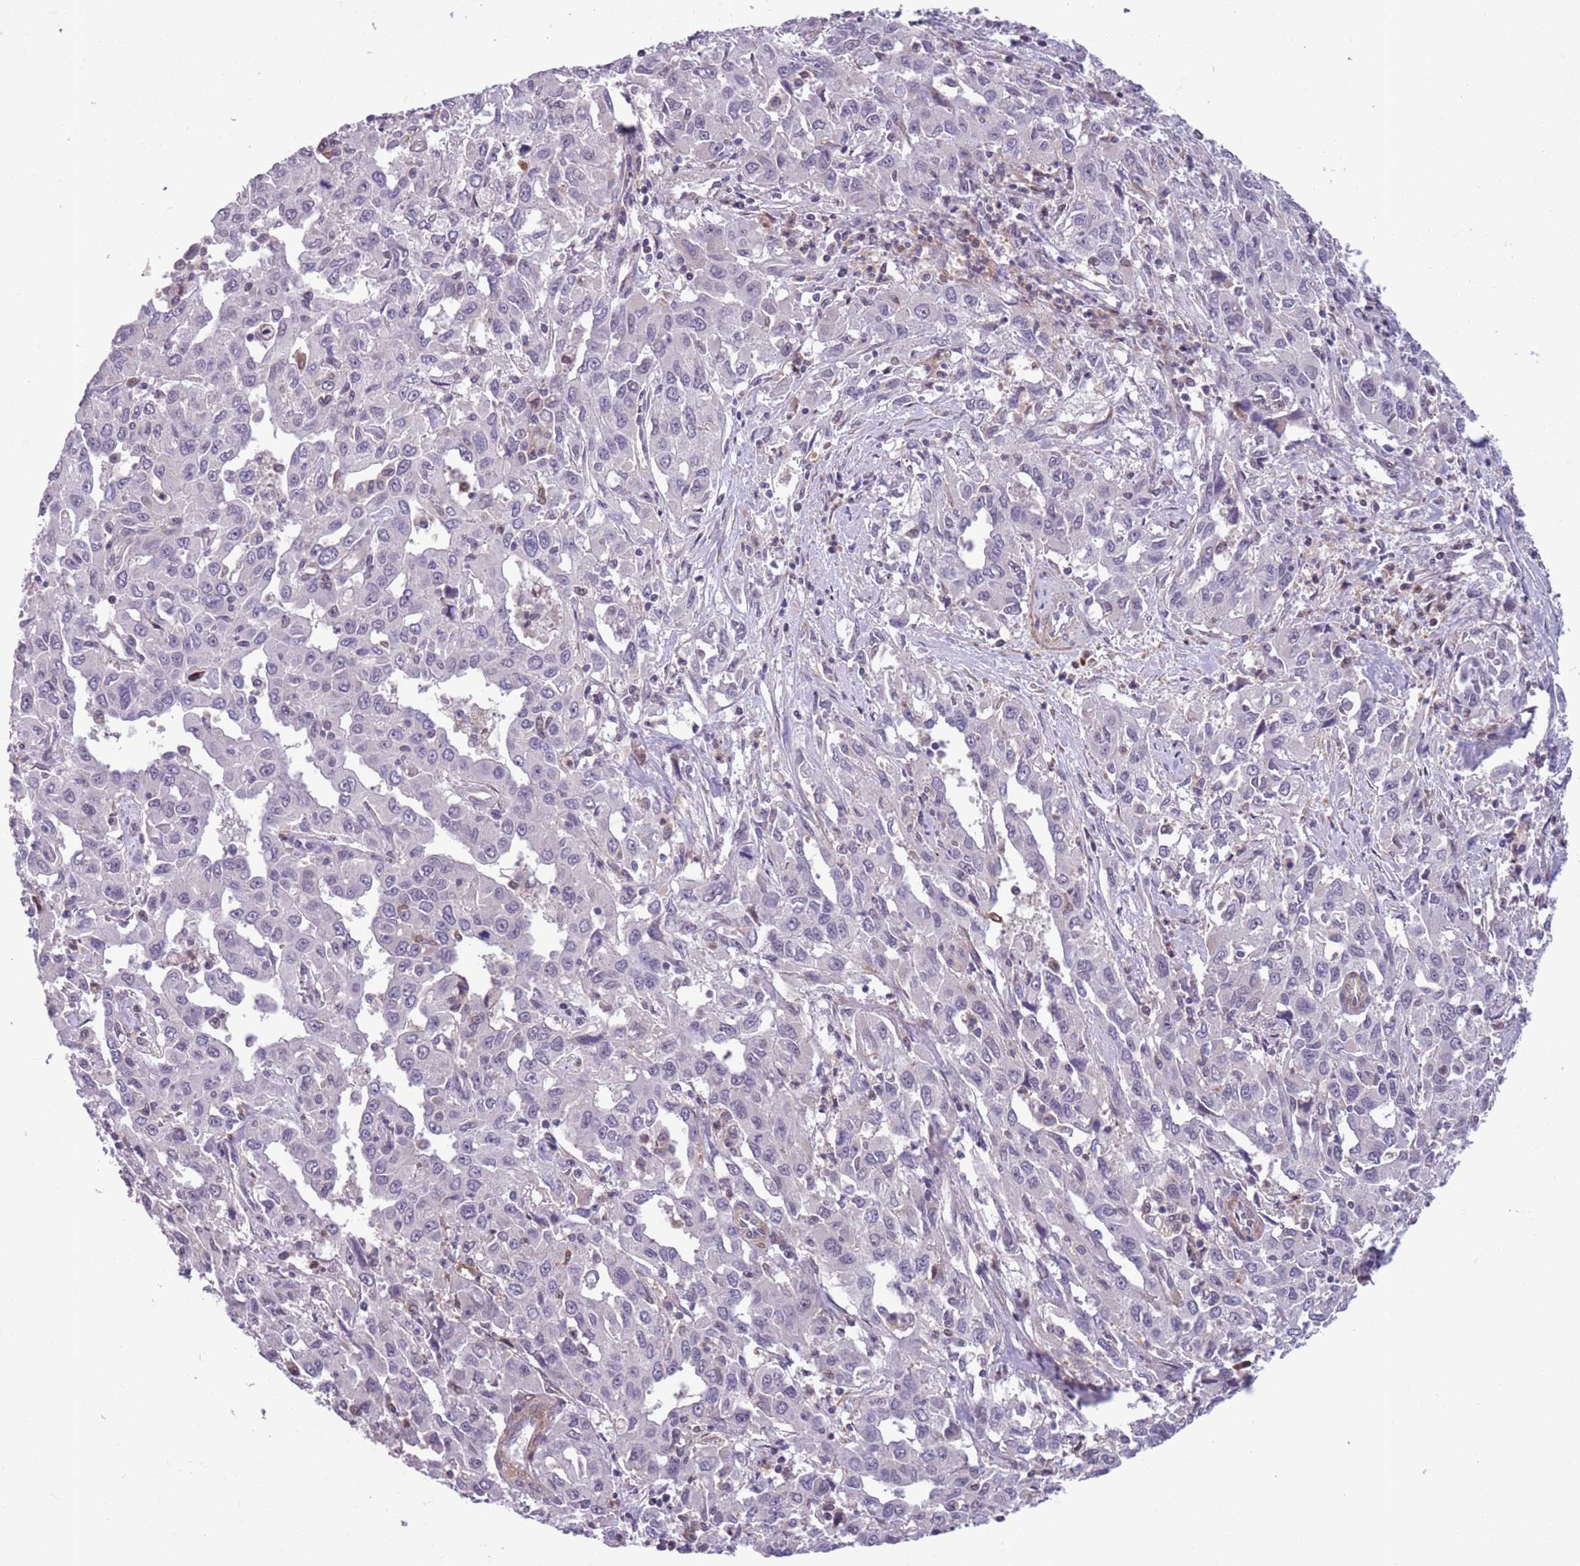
{"staining": {"intensity": "negative", "quantity": "none", "location": "none"}, "tissue": "liver cancer", "cell_type": "Tumor cells", "image_type": "cancer", "snomed": [{"axis": "morphology", "description": "Carcinoma, Hepatocellular, NOS"}, {"axis": "topography", "description": "Liver"}], "caption": "IHC image of neoplastic tissue: human hepatocellular carcinoma (liver) stained with DAB reveals no significant protein positivity in tumor cells.", "gene": "JAML", "patient": {"sex": "male", "age": 63}}